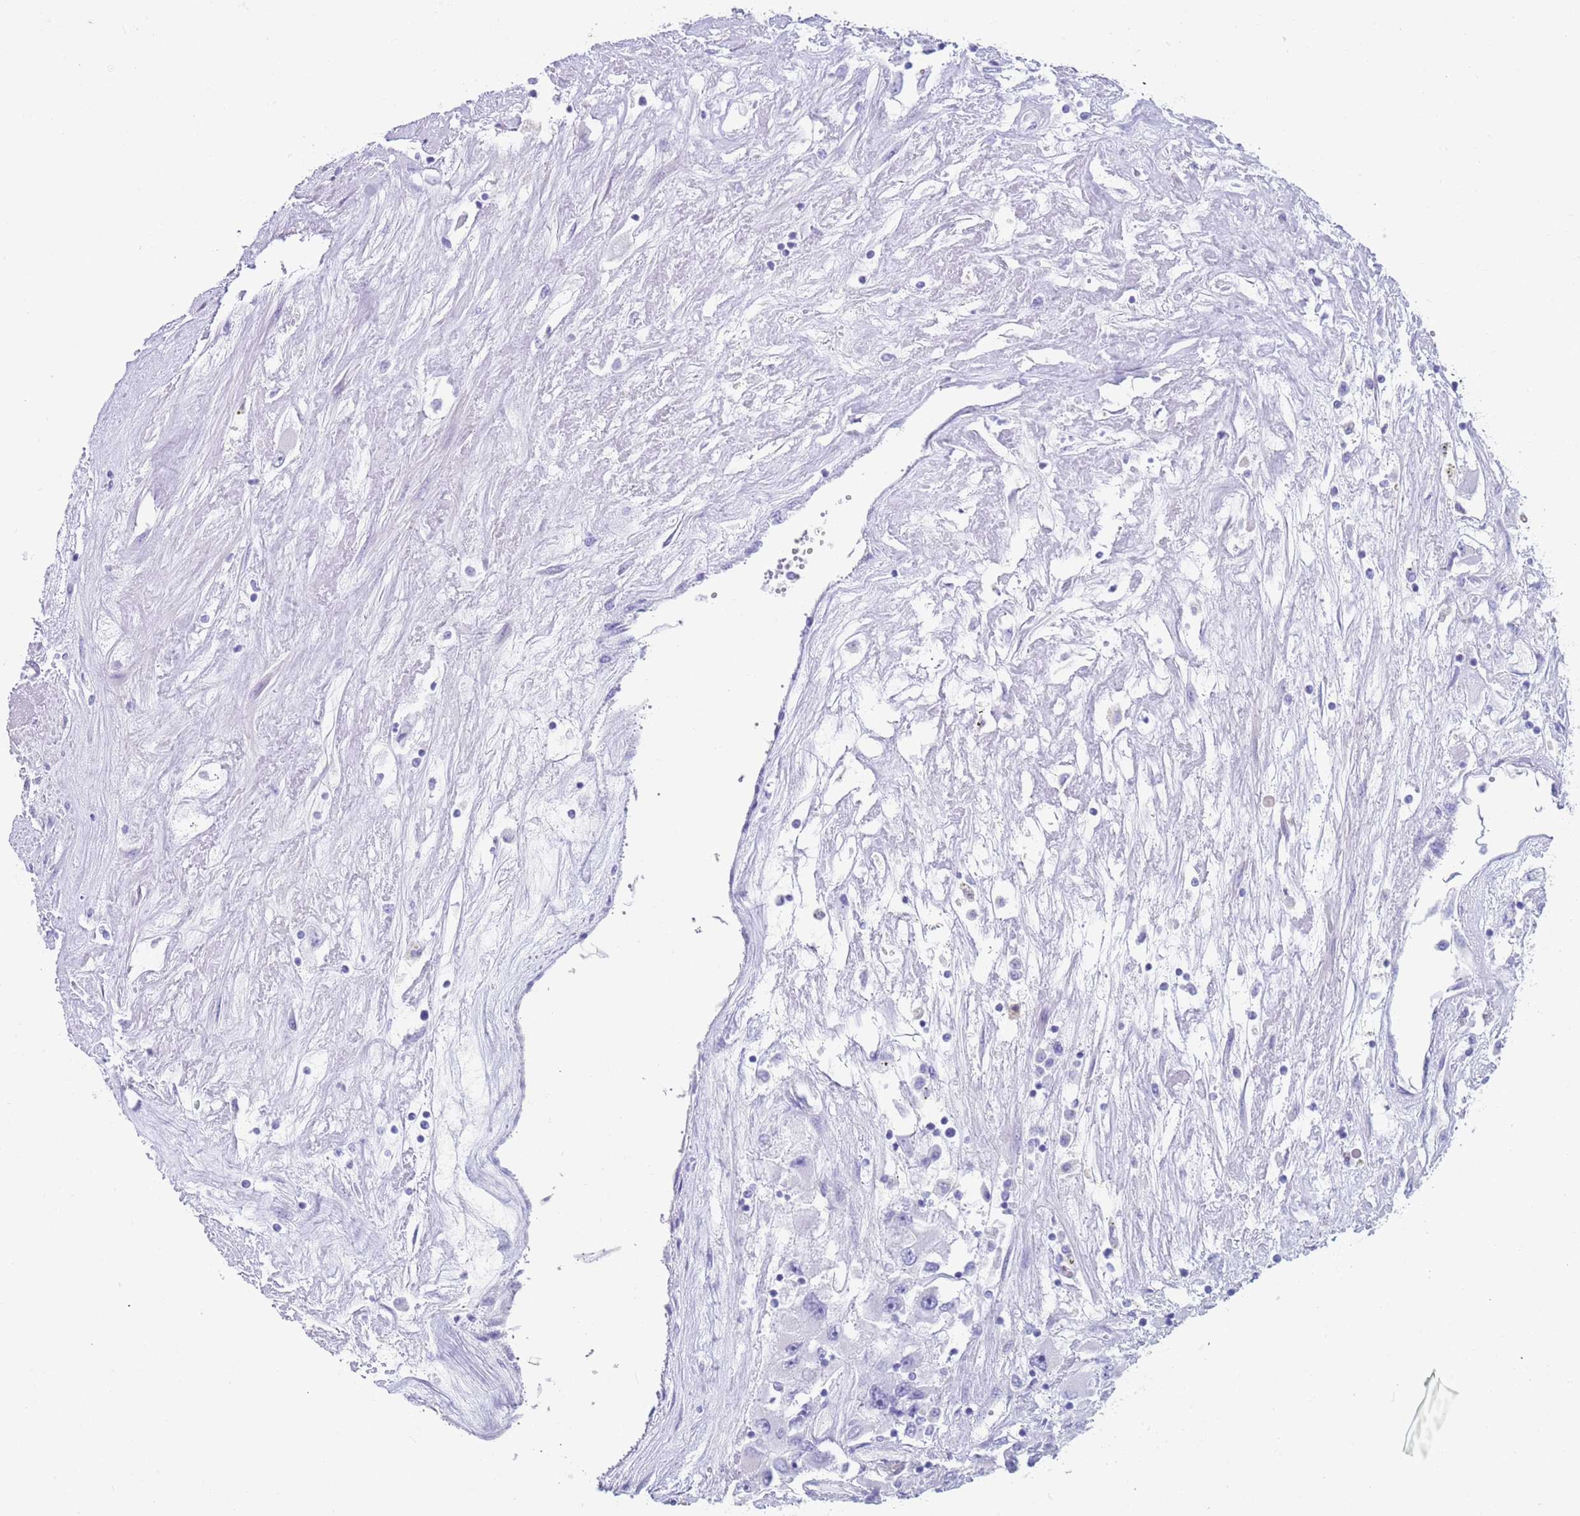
{"staining": {"intensity": "negative", "quantity": "none", "location": "none"}, "tissue": "renal cancer", "cell_type": "Tumor cells", "image_type": "cancer", "snomed": [{"axis": "morphology", "description": "Adenocarcinoma, NOS"}, {"axis": "topography", "description": "Kidney"}], "caption": "This is an immunohistochemistry (IHC) photomicrograph of human renal cancer. There is no positivity in tumor cells.", "gene": "CPXM2", "patient": {"sex": "female", "age": 52}}